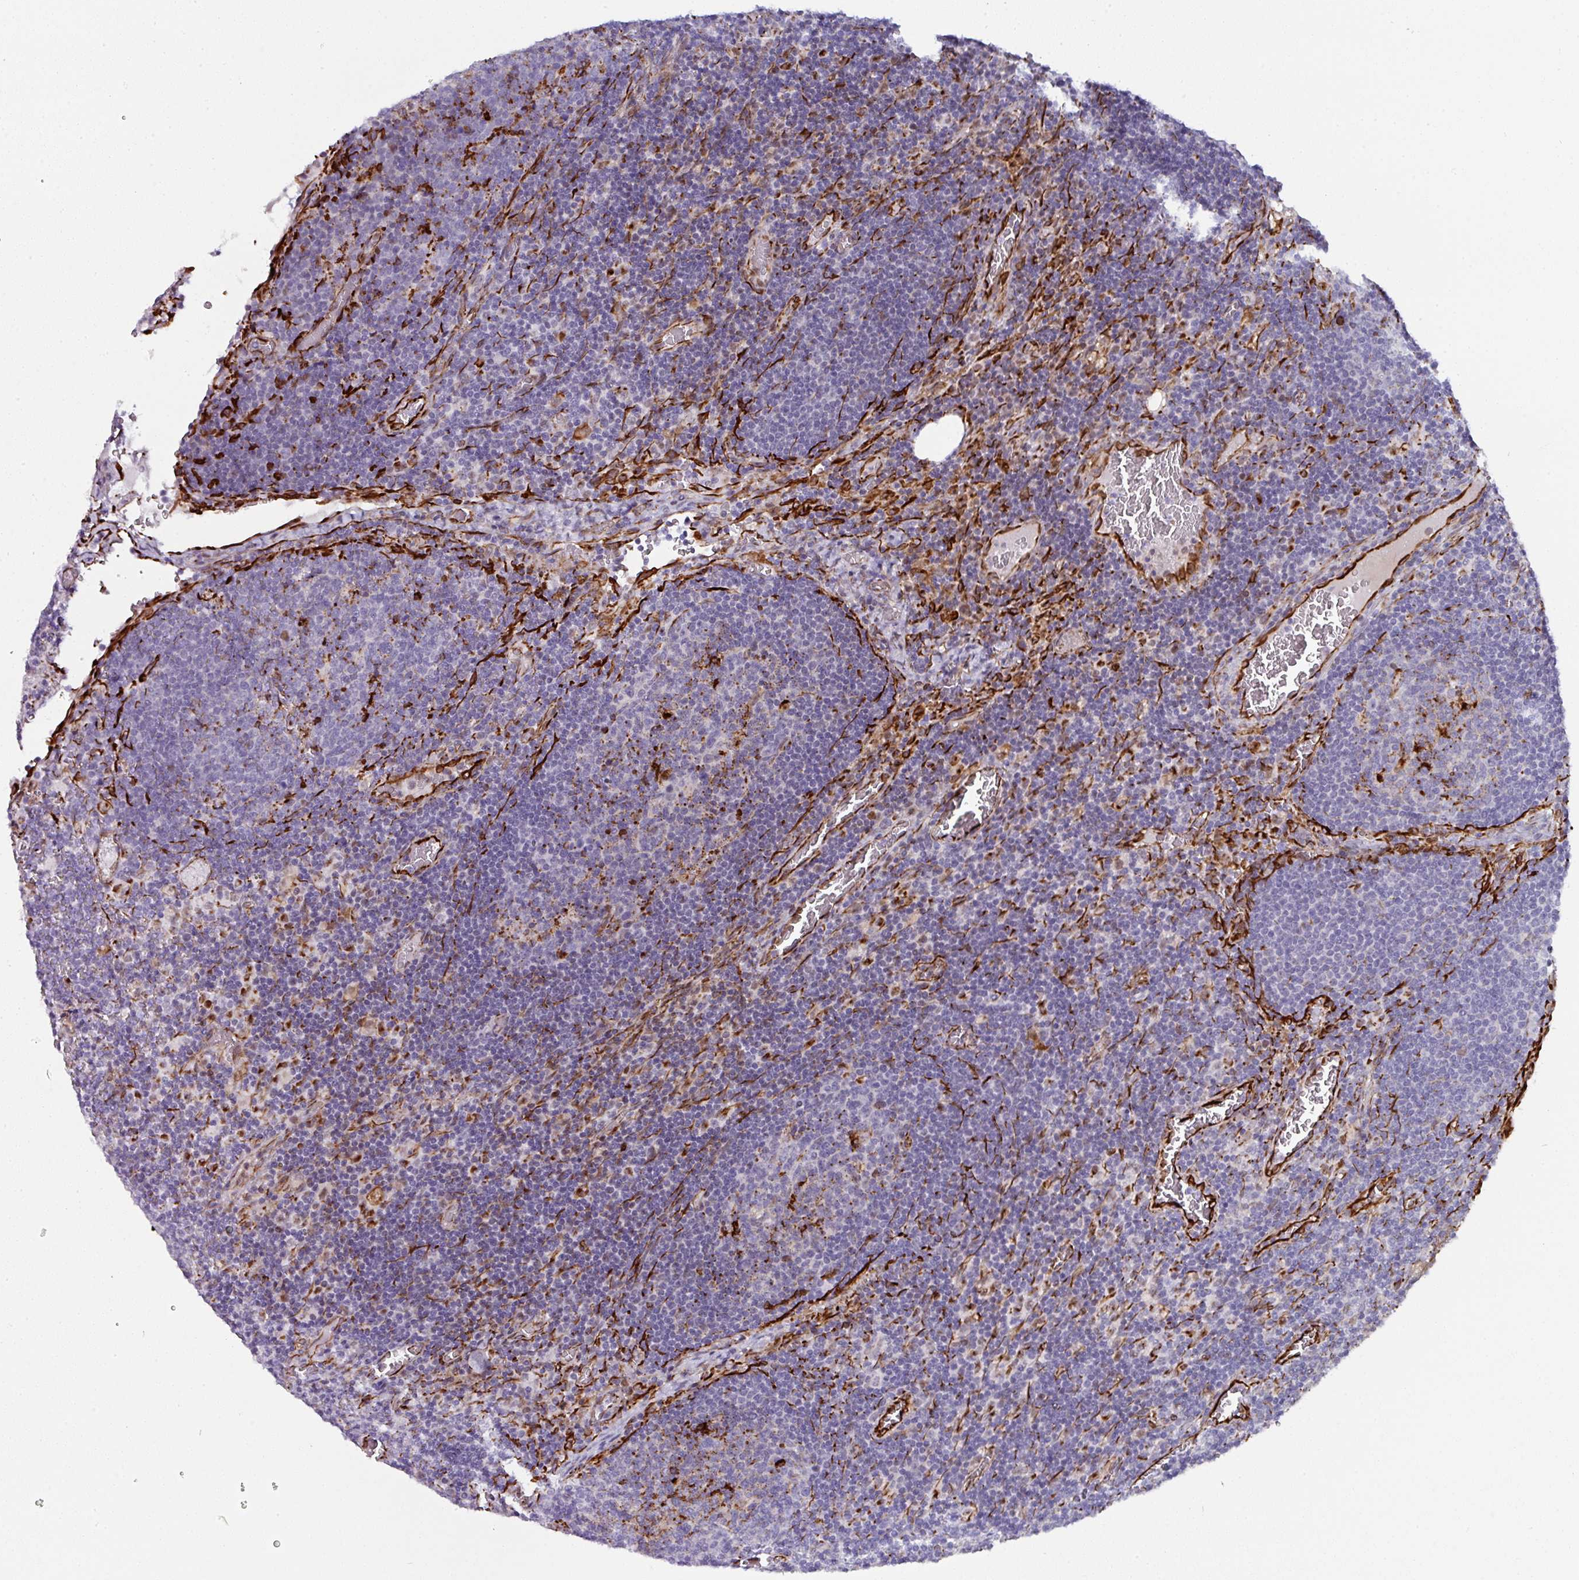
{"staining": {"intensity": "negative", "quantity": "none", "location": "none"}, "tissue": "lymph node", "cell_type": "Germinal center cells", "image_type": "normal", "snomed": [{"axis": "morphology", "description": "Normal tissue, NOS"}, {"axis": "topography", "description": "Lymph node"}], "caption": "IHC micrograph of benign human lymph node stained for a protein (brown), which displays no staining in germinal center cells.", "gene": "TMPRSS9", "patient": {"sex": "male", "age": 50}}